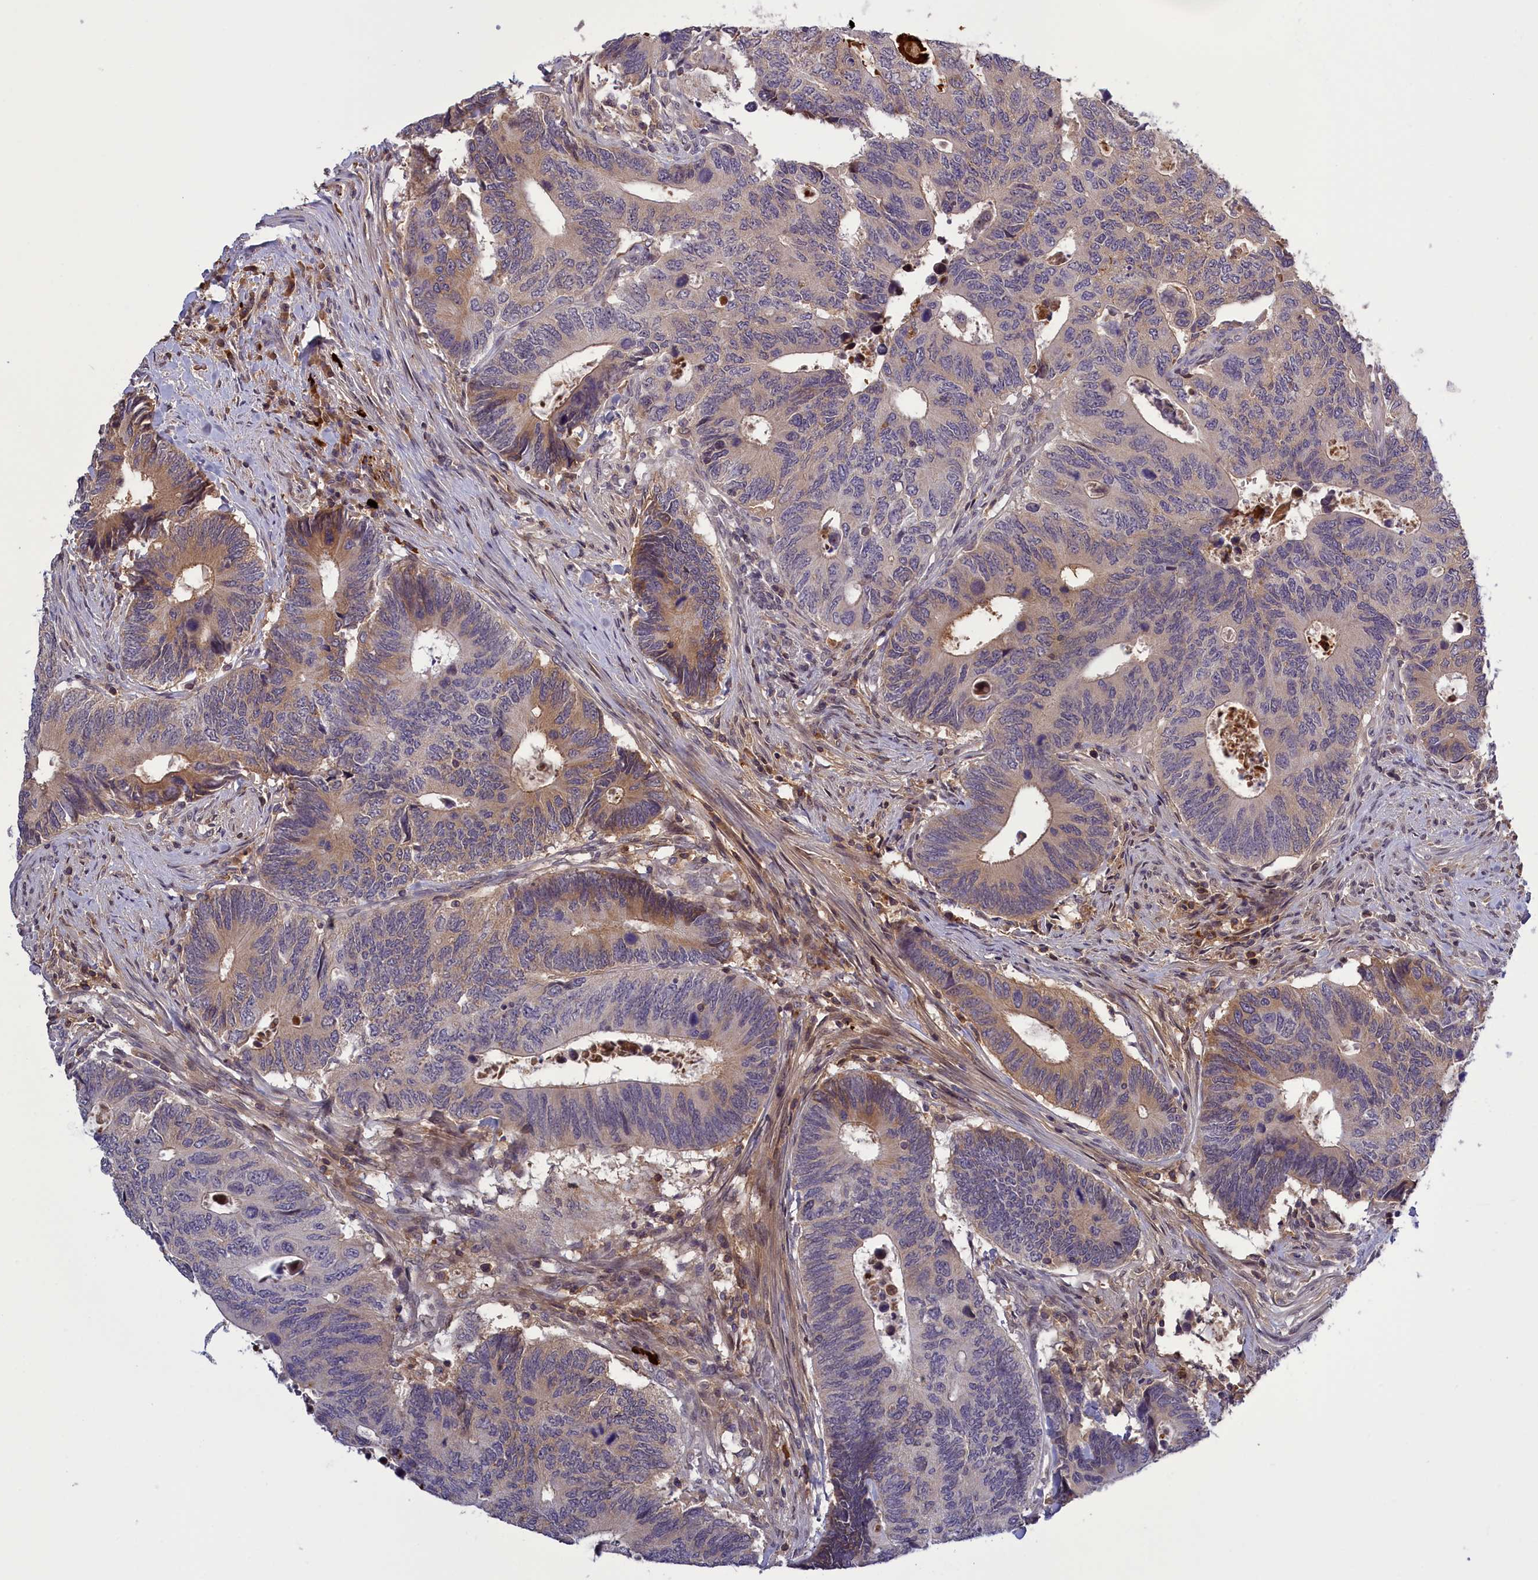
{"staining": {"intensity": "moderate", "quantity": "<25%", "location": "cytoplasmic/membranous"}, "tissue": "colorectal cancer", "cell_type": "Tumor cells", "image_type": "cancer", "snomed": [{"axis": "morphology", "description": "Adenocarcinoma, NOS"}, {"axis": "topography", "description": "Colon"}], "caption": "Human colorectal cancer stained with a protein marker displays moderate staining in tumor cells.", "gene": "RRAD", "patient": {"sex": "male", "age": 87}}